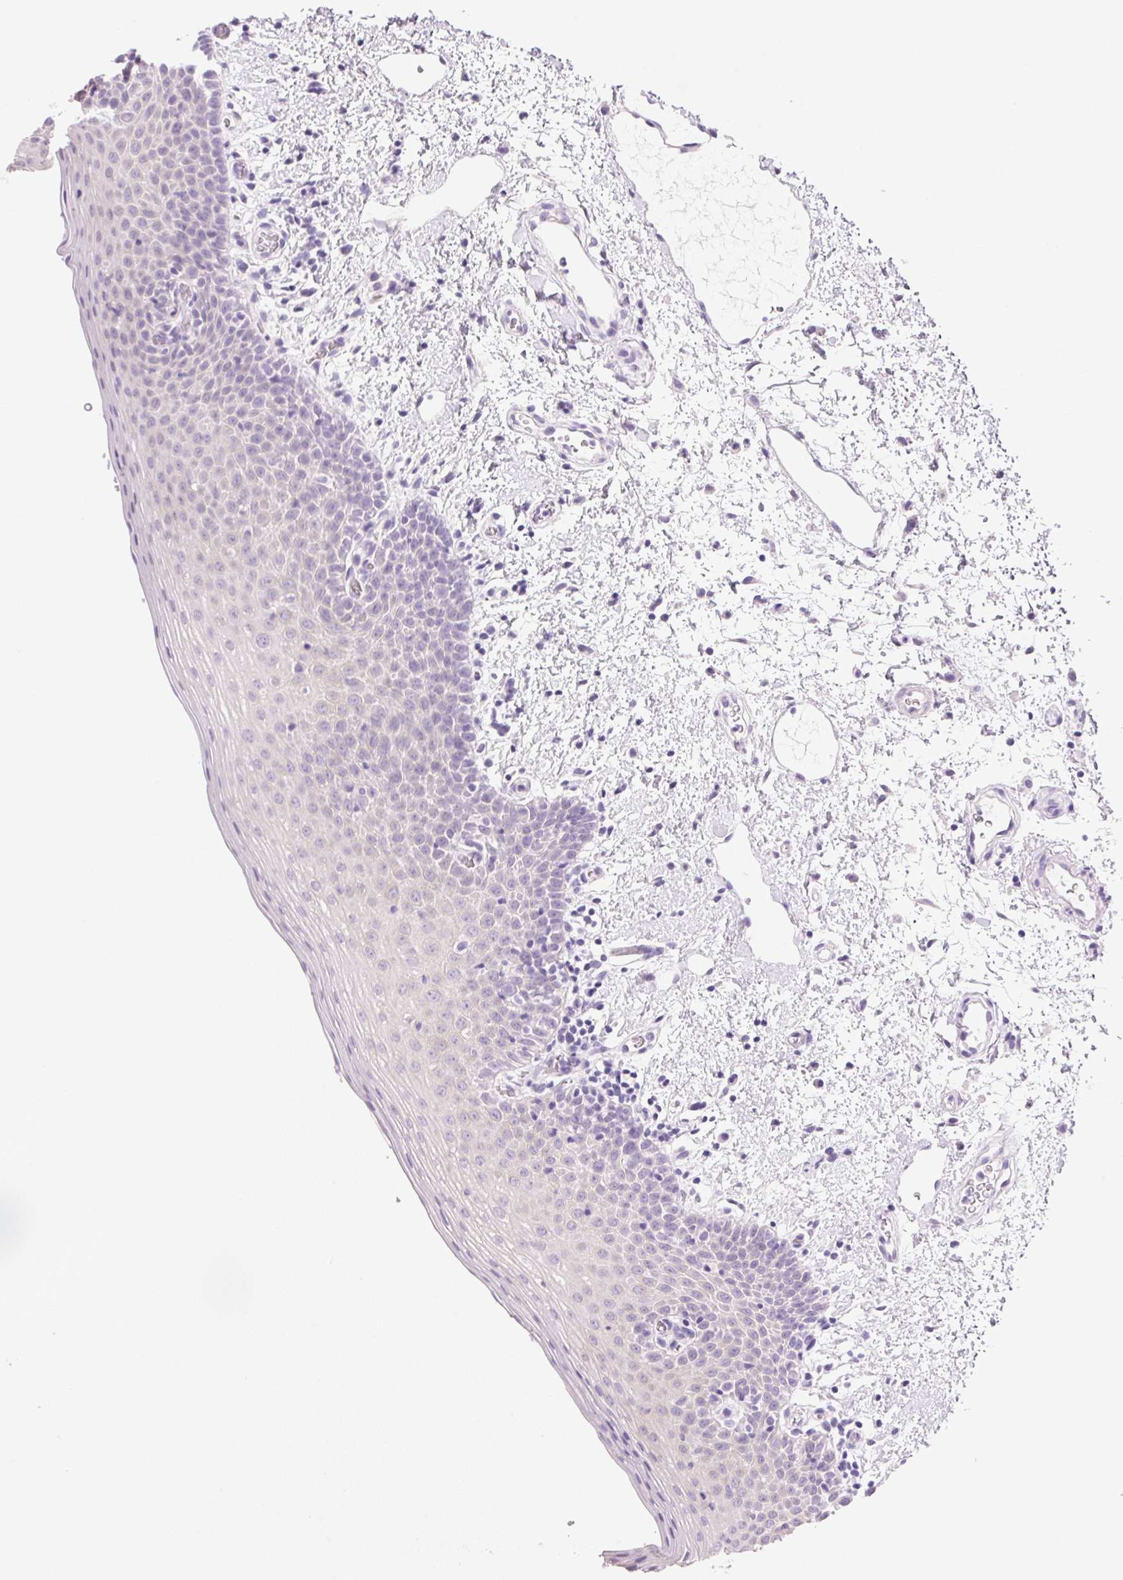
{"staining": {"intensity": "negative", "quantity": "none", "location": "none"}, "tissue": "oral mucosa", "cell_type": "Squamous epithelial cells", "image_type": "normal", "snomed": [{"axis": "morphology", "description": "Normal tissue, NOS"}, {"axis": "topography", "description": "Oral tissue"}, {"axis": "topography", "description": "Head-Neck"}], "caption": "Immunohistochemical staining of benign human oral mucosa demonstrates no significant expression in squamous epithelial cells. The staining is performed using DAB brown chromogen with nuclei counter-stained in using hematoxylin.", "gene": "DHCR24", "patient": {"sex": "female", "age": 55}}